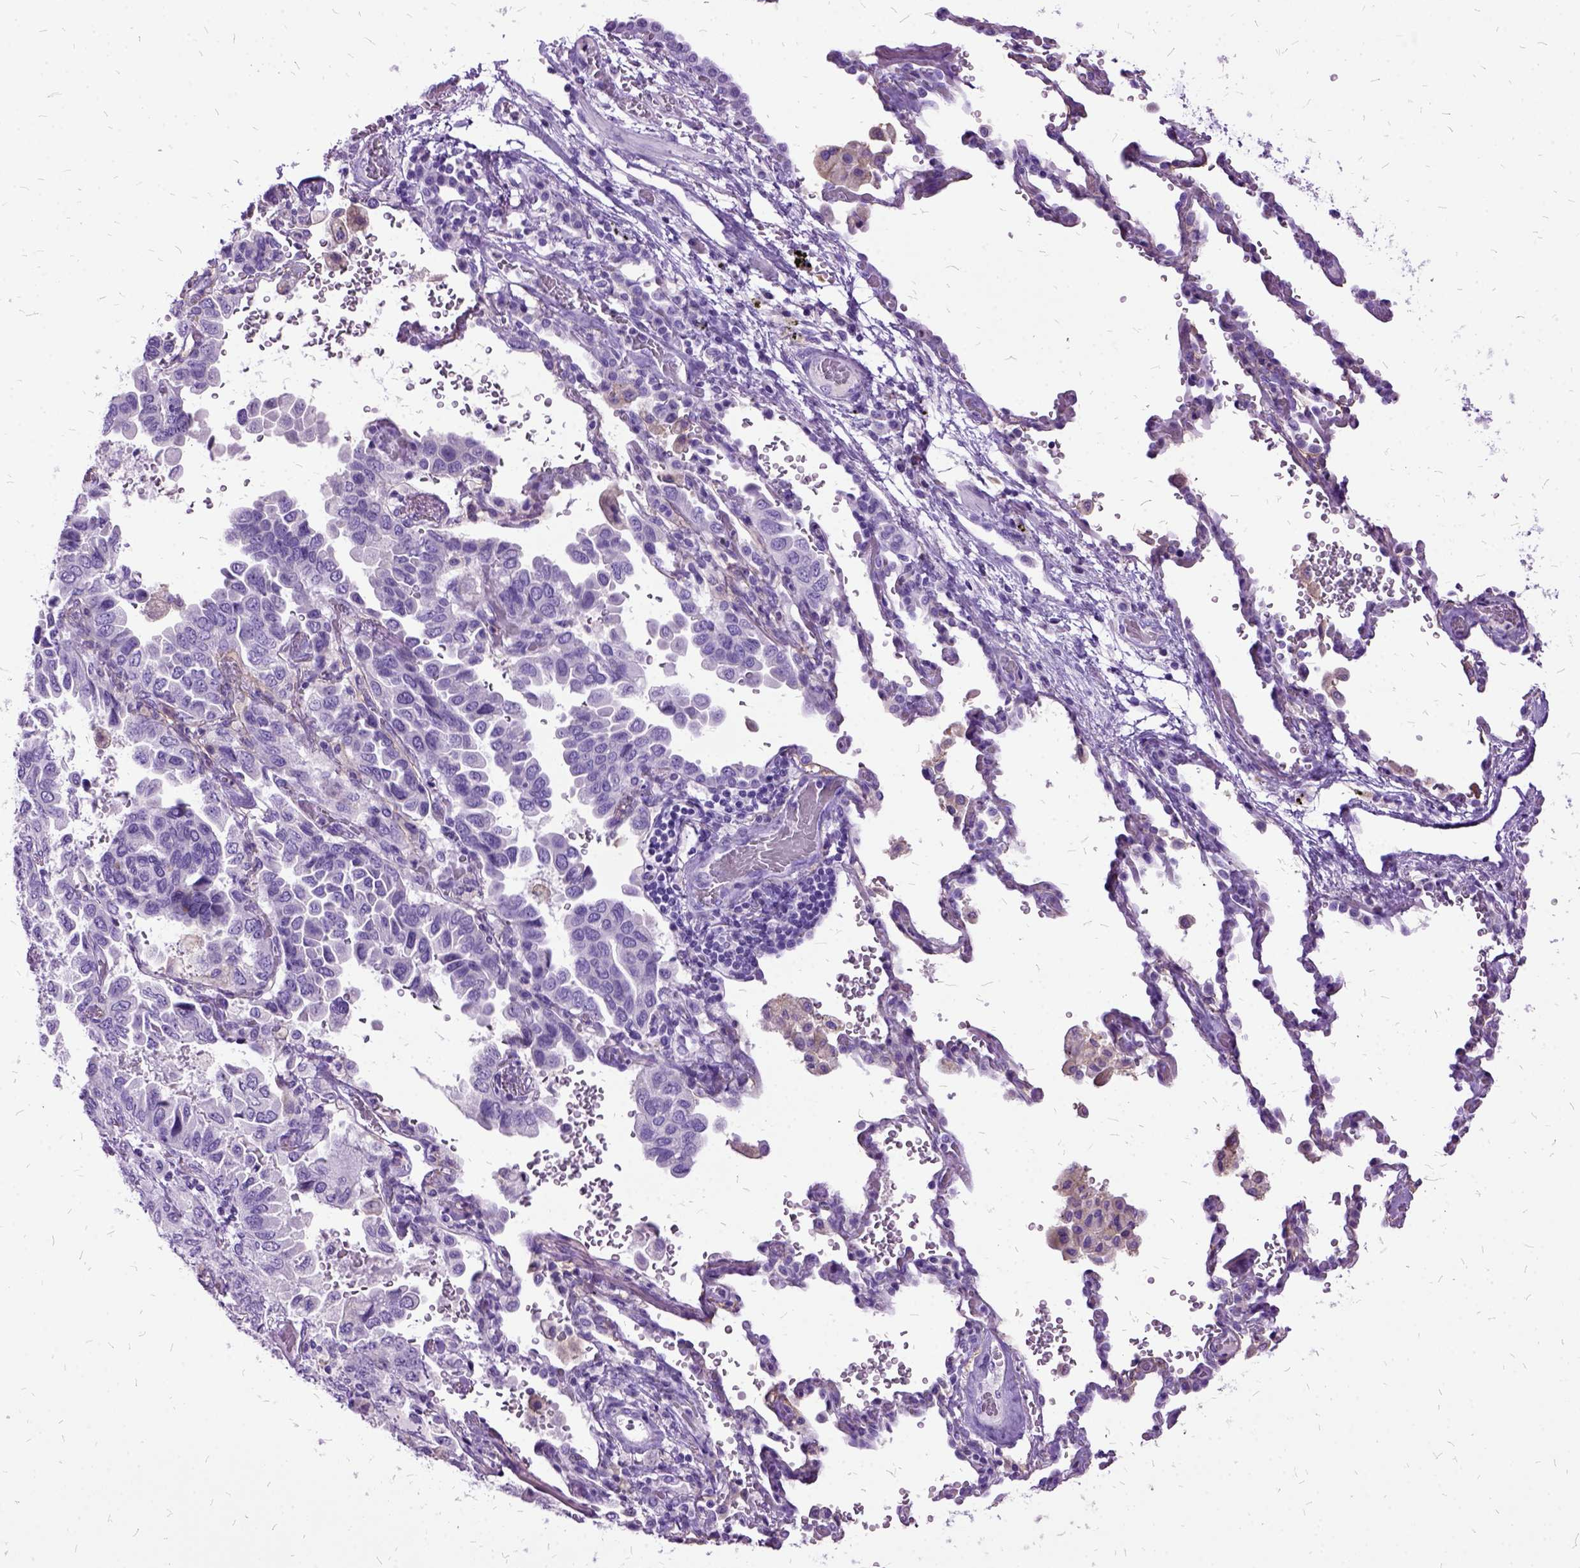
{"staining": {"intensity": "negative", "quantity": "none", "location": "none"}, "tissue": "lung cancer", "cell_type": "Tumor cells", "image_type": "cancer", "snomed": [{"axis": "morphology", "description": "Aneuploidy"}, {"axis": "morphology", "description": "Adenocarcinoma, NOS"}, {"axis": "morphology", "description": "Adenocarcinoma, metastatic, NOS"}, {"axis": "topography", "description": "Lymph node"}, {"axis": "topography", "description": "Lung"}], "caption": "Tumor cells show no significant protein expression in lung cancer (adenocarcinoma). (Immunohistochemistry, brightfield microscopy, high magnification).", "gene": "MME", "patient": {"sex": "female", "age": 48}}